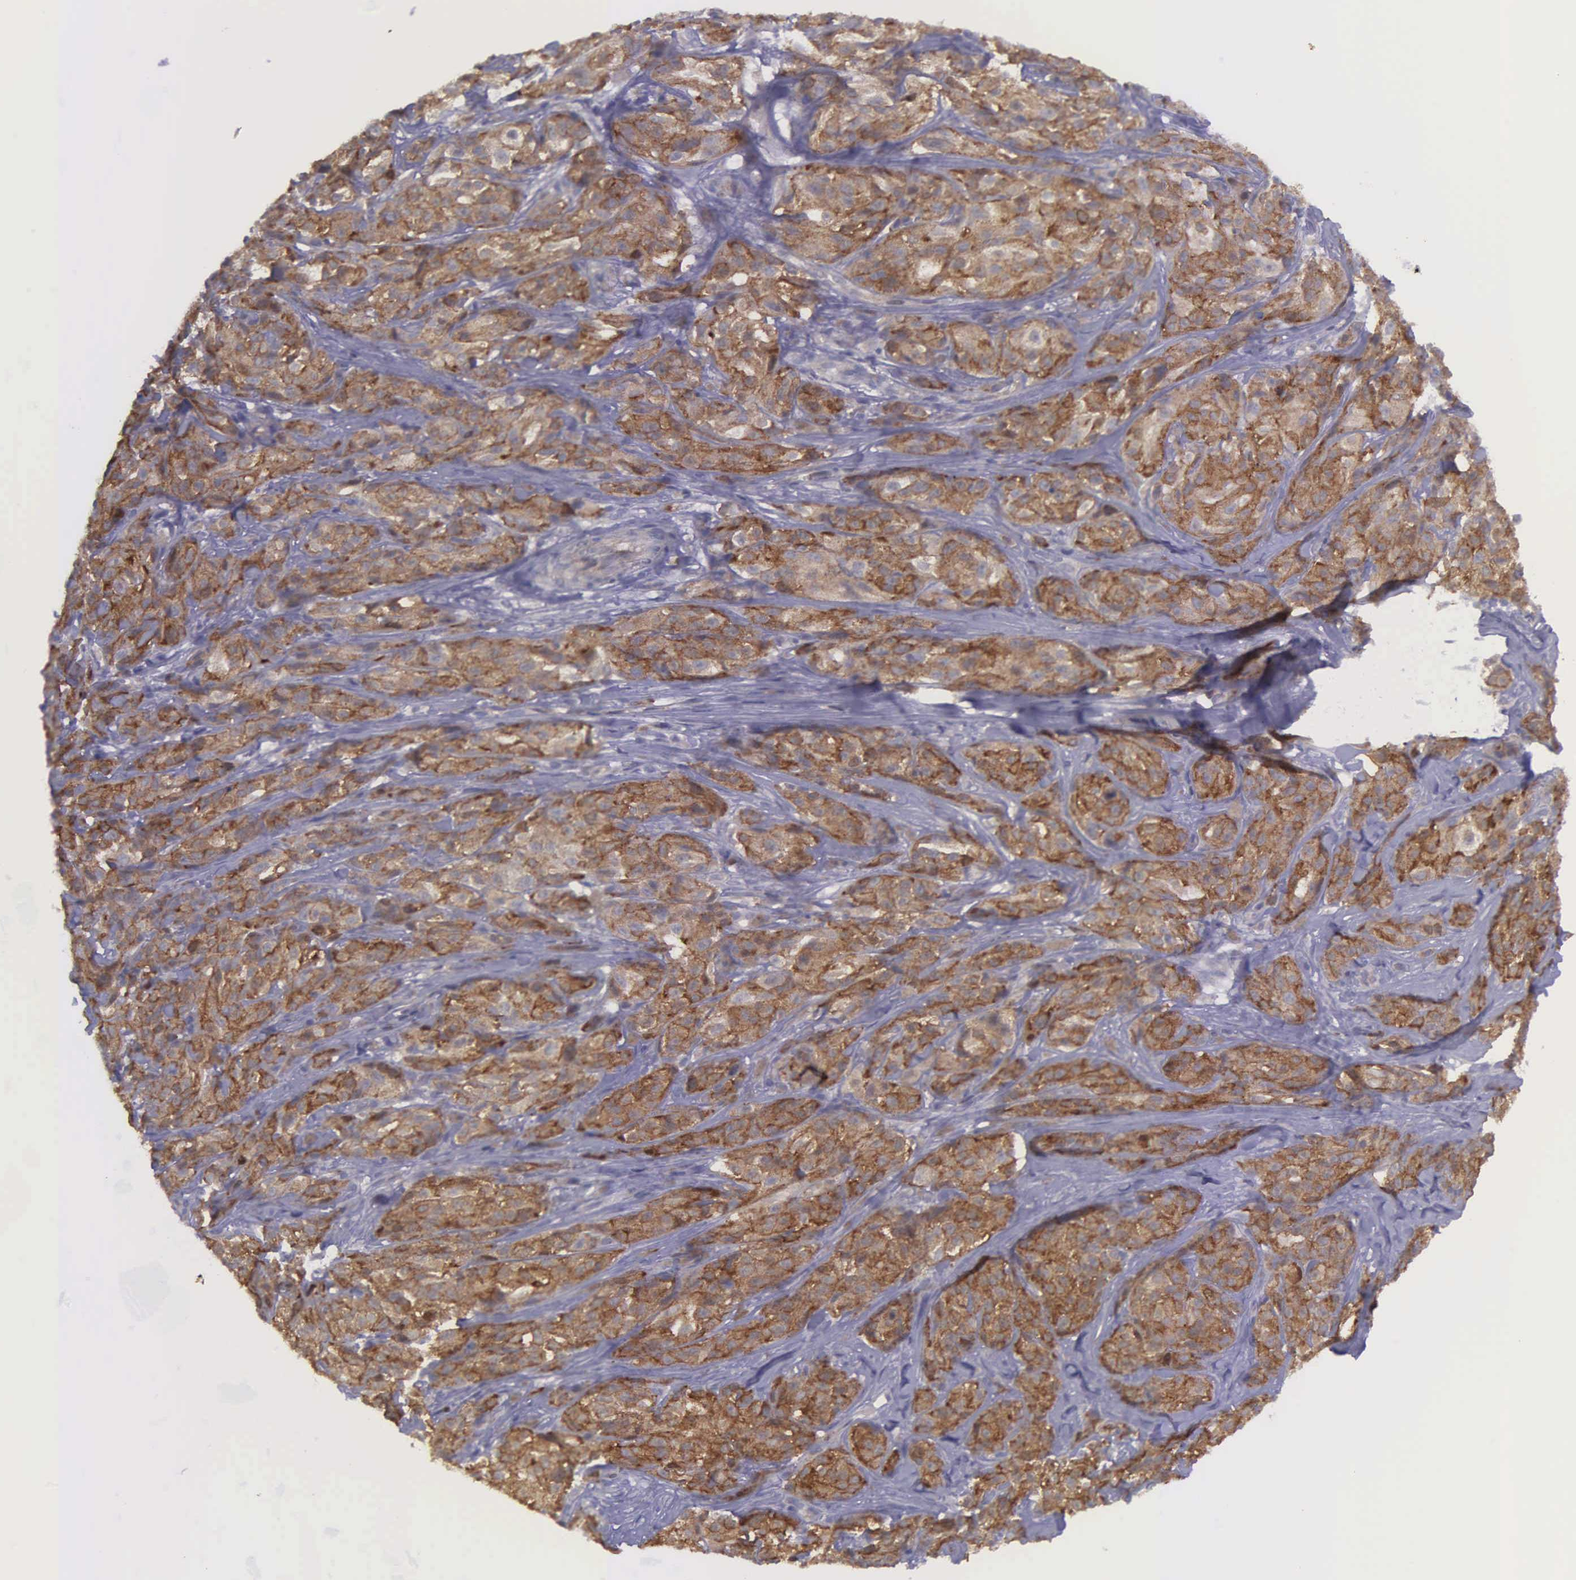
{"staining": {"intensity": "moderate", "quantity": ">75%", "location": "cytoplasmic/membranous"}, "tissue": "melanoma", "cell_type": "Tumor cells", "image_type": "cancer", "snomed": [{"axis": "morphology", "description": "Malignant melanoma, NOS"}, {"axis": "topography", "description": "Skin"}], "caption": "Melanoma tissue displays moderate cytoplasmic/membranous staining in about >75% of tumor cells, visualized by immunohistochemistry.", "gene": "MICAL3", "patient": {"sex": "male", "age": 56}}